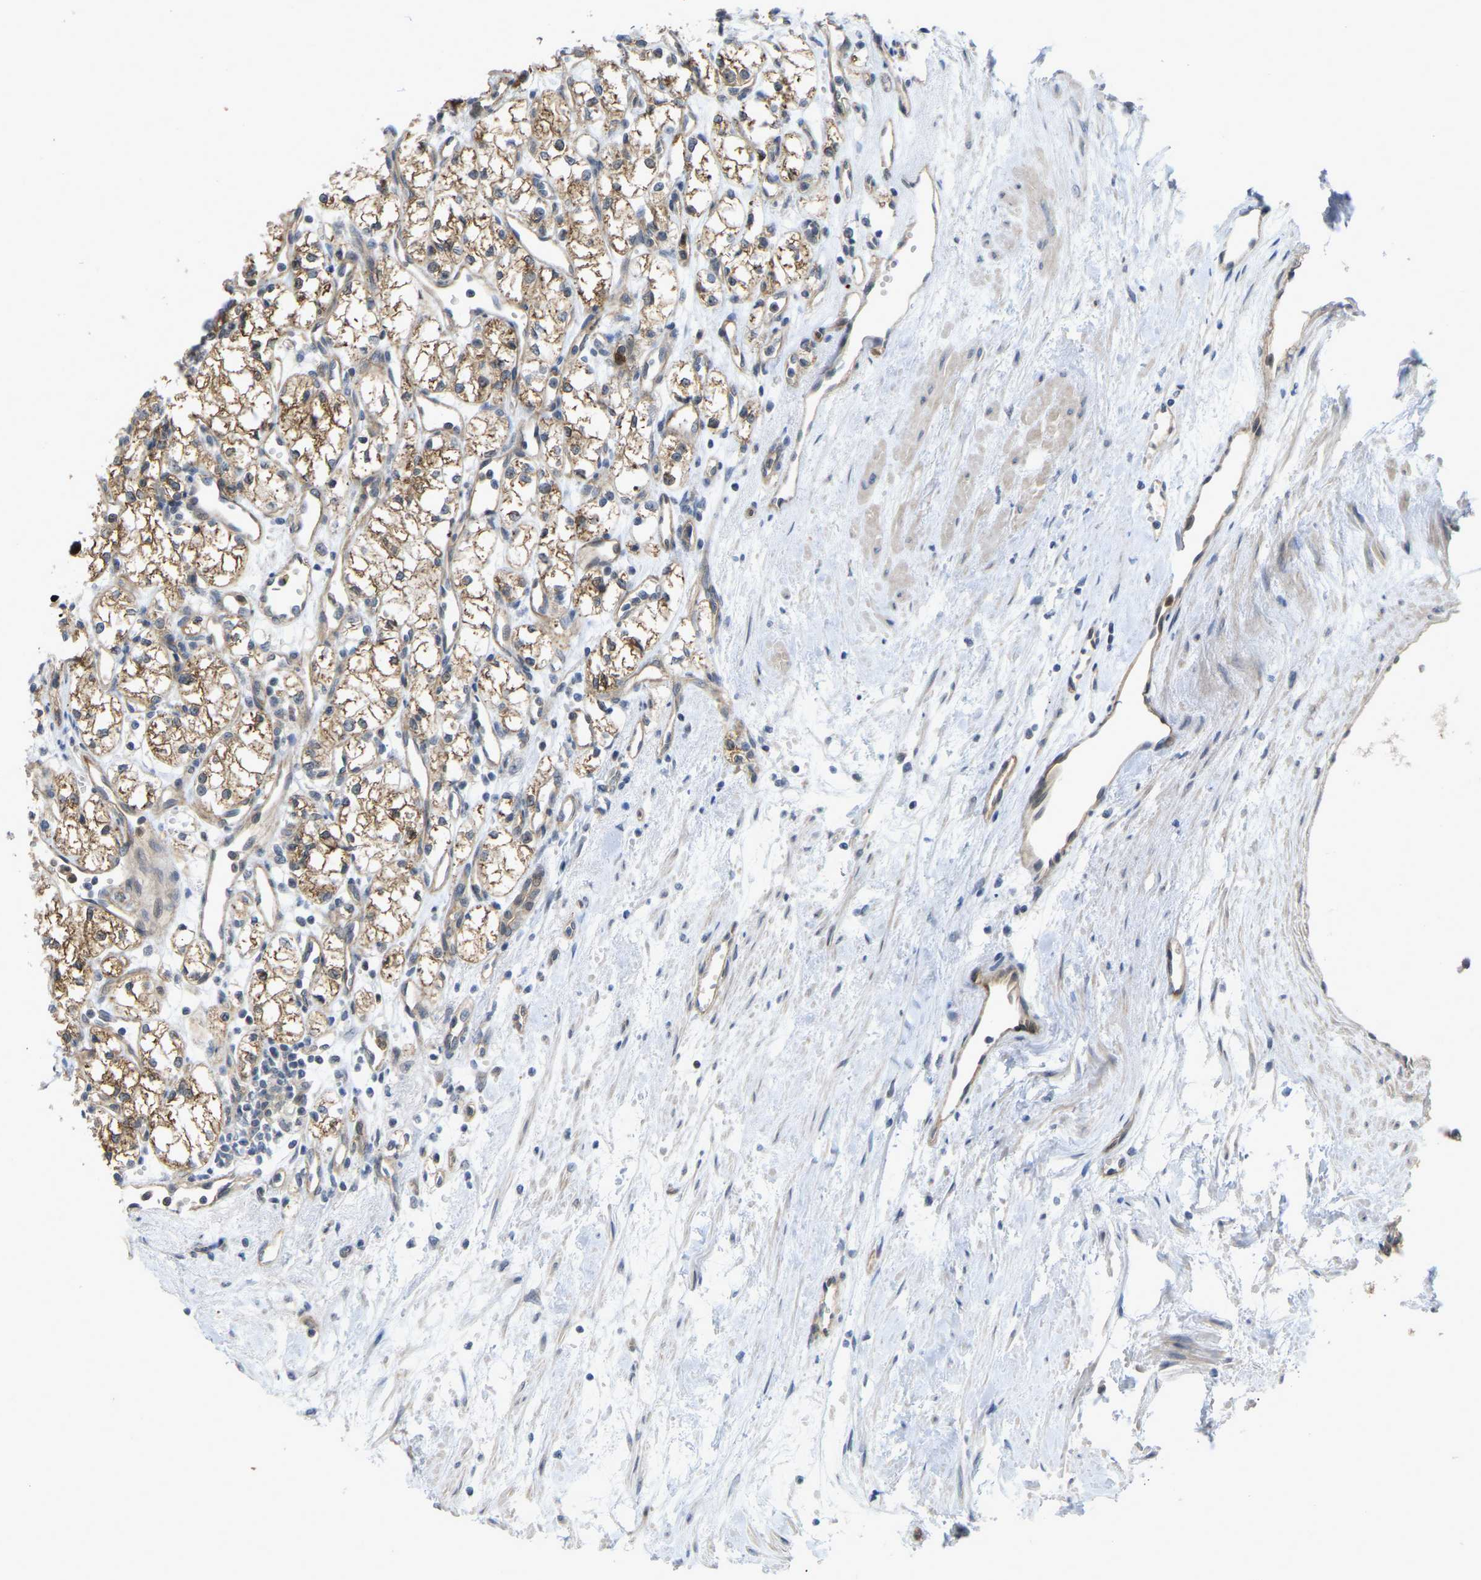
{"staining": {"intensity": "moderate", "quantity": ">75%", "location": "cytoplasmic/membranous"}, "tissue": "renal cancer", "cell_type": "Tumor cells", "image_type": "cancer", "snomed": [{"axis": "morphology", "description": "Adenocarcinoma, NOS"}, {"axis": "topography", "description": "Kidney"}], "caption": "Human renal adenocarcinoma stained with a brown dye exhibits moderate cytoplasmic/membranous positive positivity in approximately >75% of tumor cells.", "gene": "SERPINB5", "patient": {"sex": "male", "age": 59}}